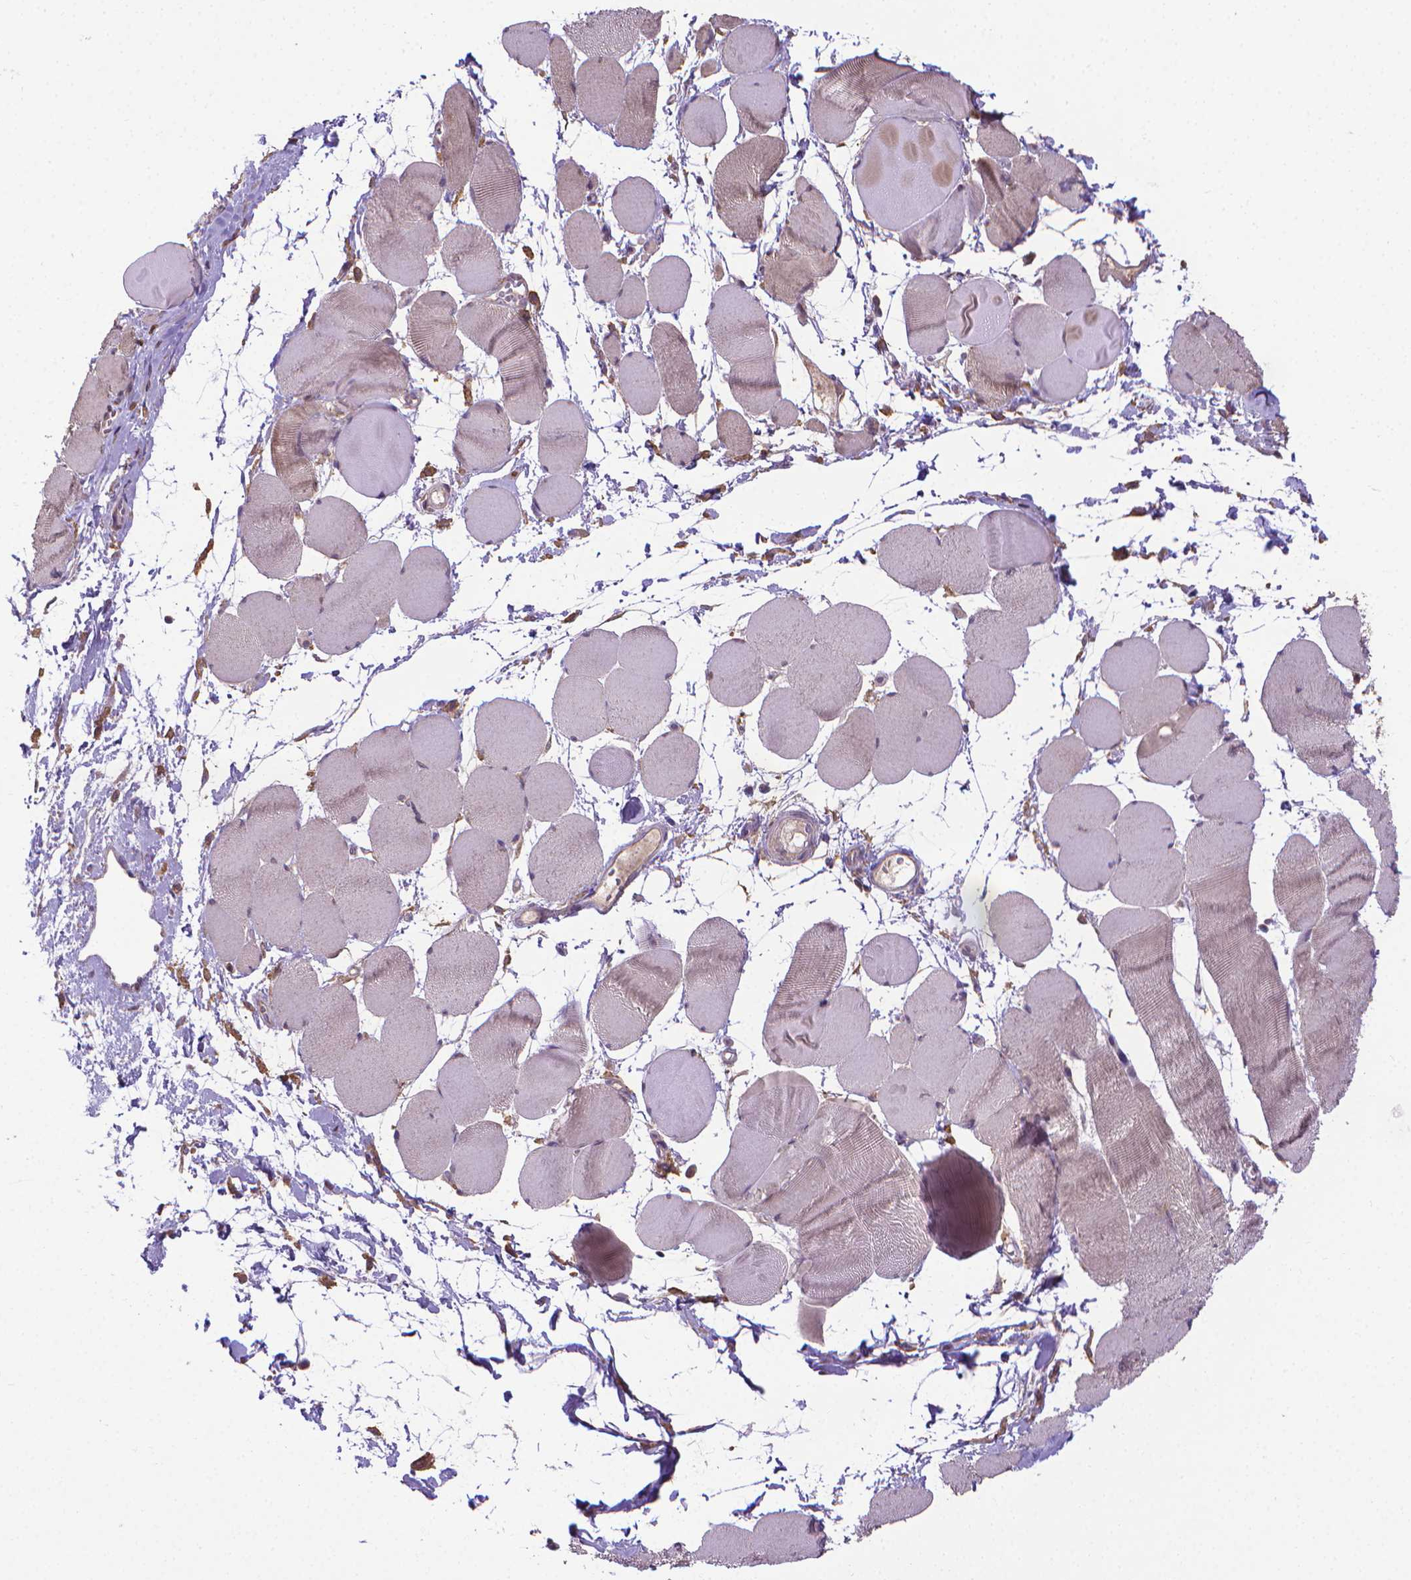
{"staining": {"intensity": "weak", "quantity": "25%-75%", "location": "cytoplasmic/membranous"}, "tissue": "skeletal muscle", "cell_type": "Myocytes", "image_type": "normal", "snomed": [{"axis": "morphology", "description": "Normal tissue, NOS"}, {"axis": "topography", "description": "Skeletal muscle"}], "caption": "The micrograph demonstrates immunohistochemical staining of benign skeletal muscle. There is weak cytoplasmic/membranous positivity is present in about 25%-75% of myocytes.", "gene": "GPR63", "patient": {"sex": "female", "age": 75}}